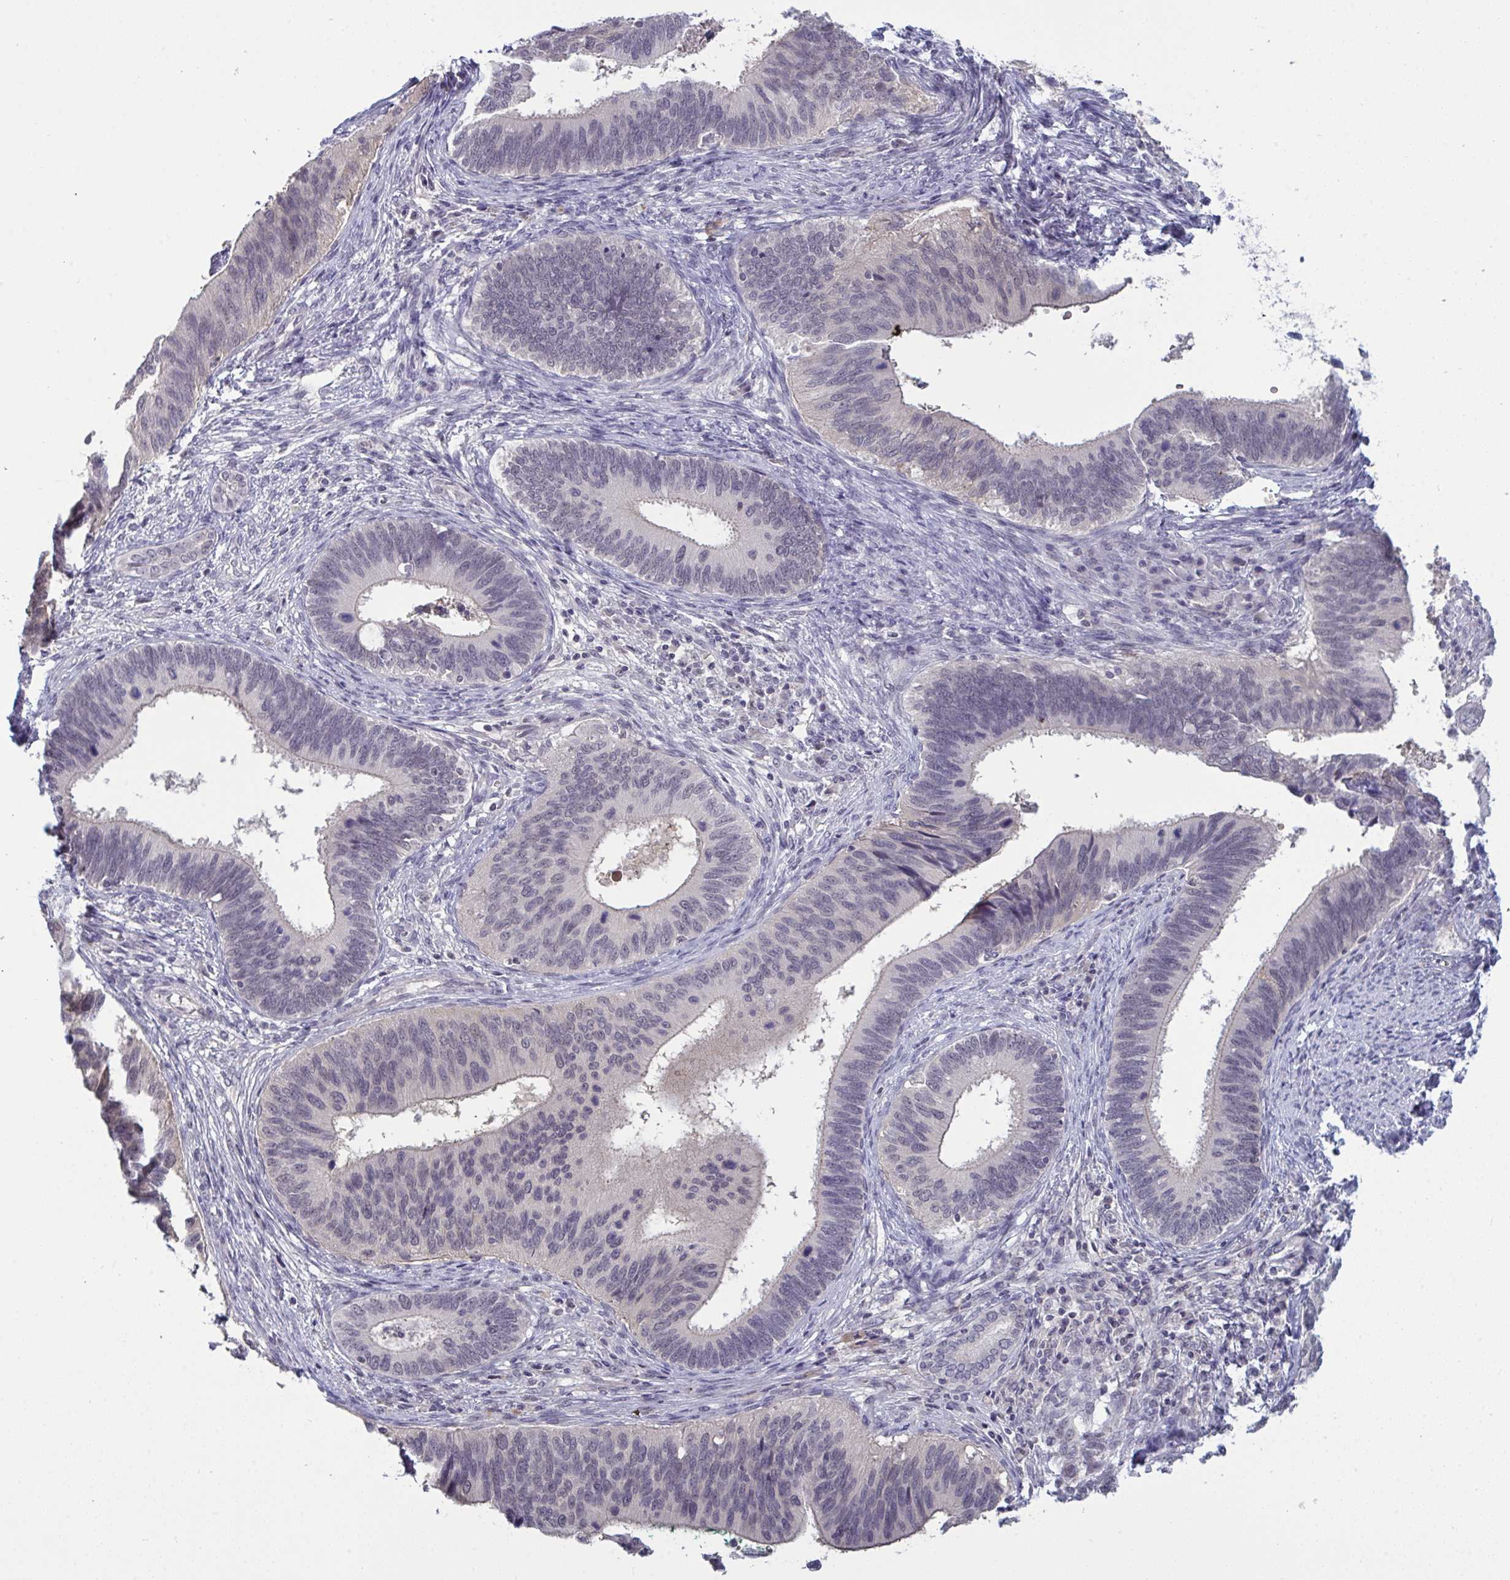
{"staining": {"intensity": "negative", "quantity": "none", "location": "none"}, "tissue": "cervical cancer", "cell_type": "Tumor cells", "image_type": "cancer", "snomed": [{"axis": "morphology", "description": "Adenocarcinoma, NOS"}, {"axis": "topography", "description": "Cervix"}], "caption": "Immunohistochemical staining of cervical cancer (adenocarcinoma) displays no significant expression in tumor cells.", "gene": "ZNF784", "patient": {"sex": "female", "age": 42}}